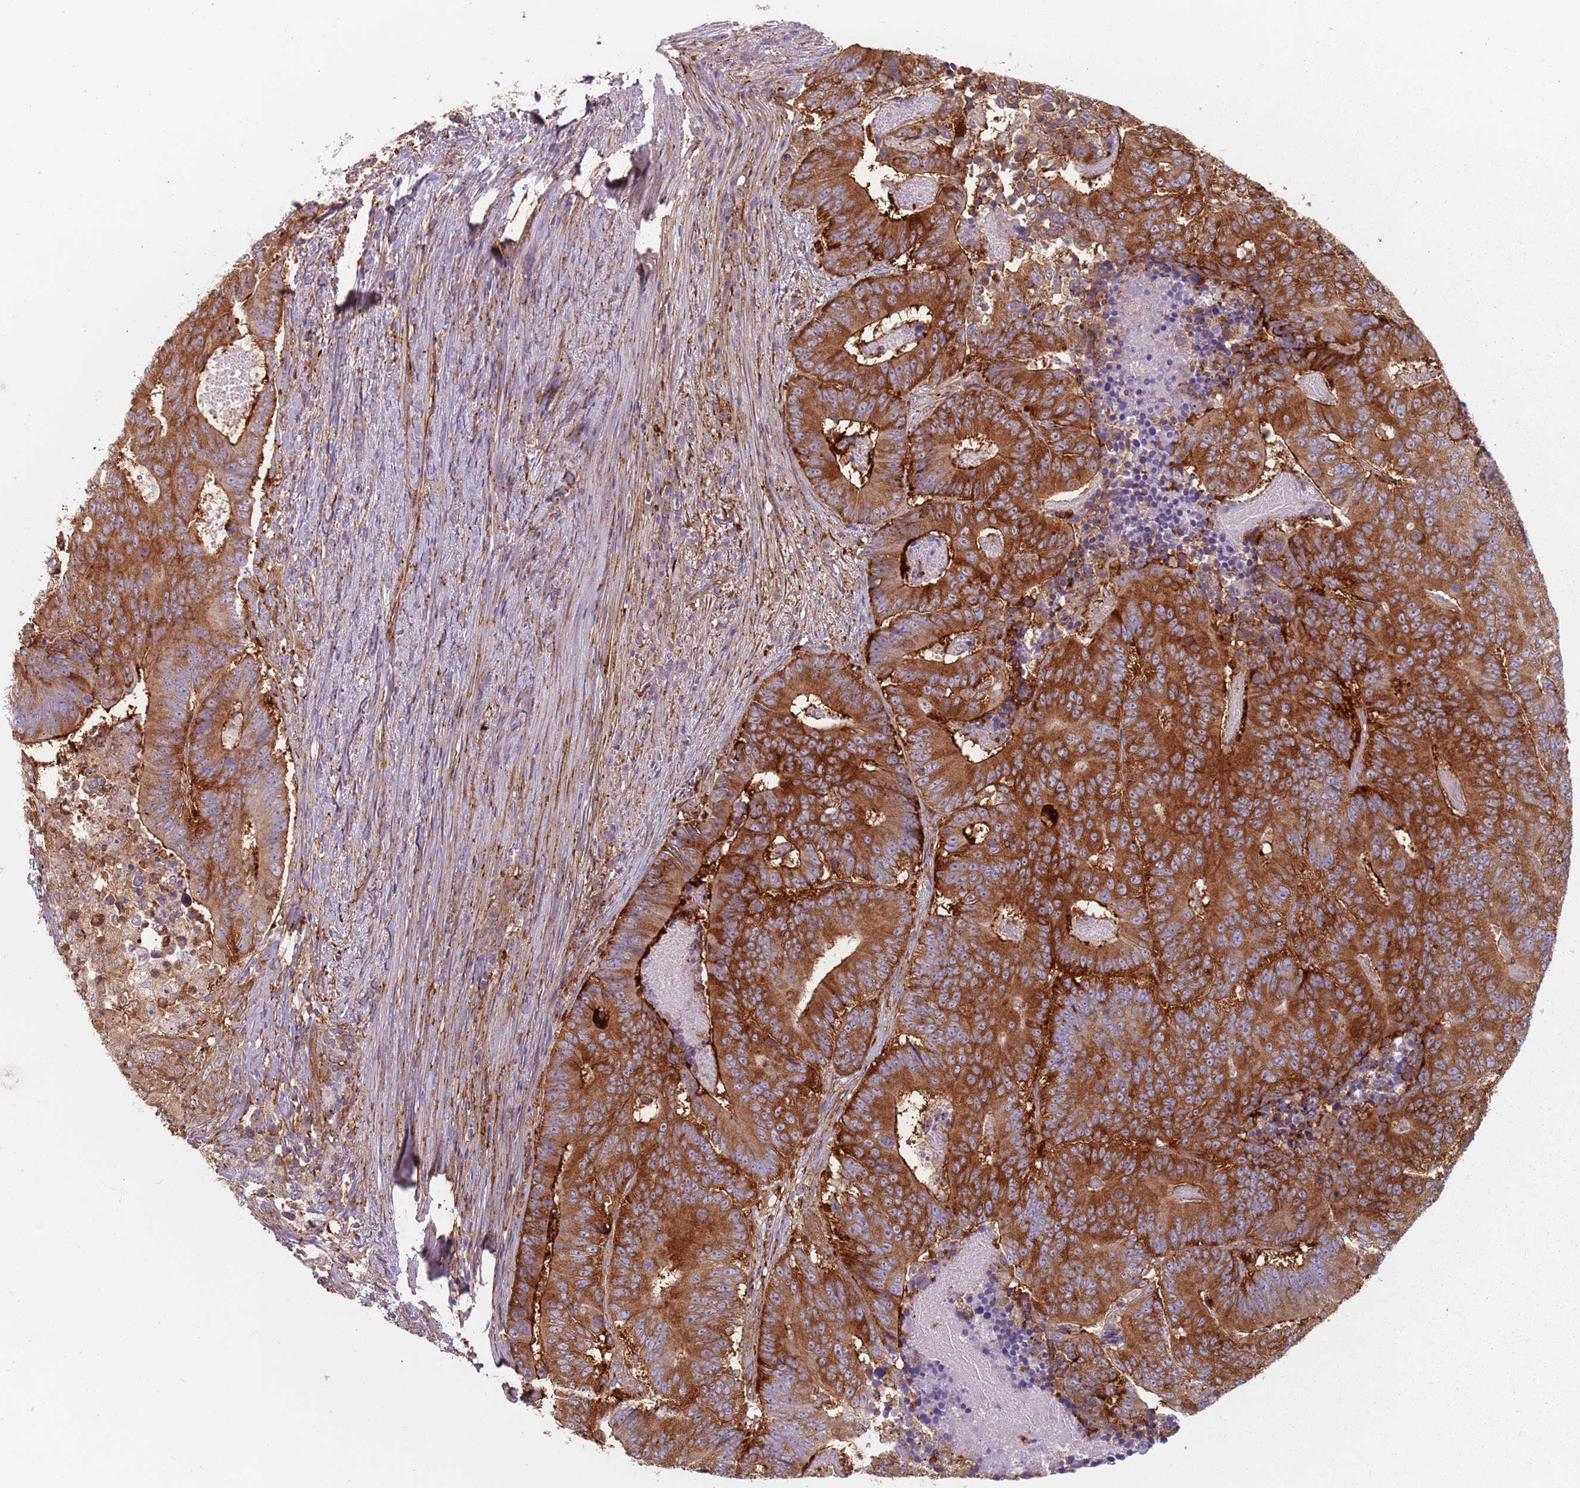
{"staining": {"intensity": "strong", "quantity": ">75%", "location": "cytoplasmic/membranous"}, "tissue": "colorectal cancer", "cell_type": "Tumor cells", "image_type": "cancer", "snomed": [{"axis": "morphology", "description": "Adenocarcinoma, NOS"}, {"axis": "topography", "description": "Colon"}], "caption": "Colorectal adenocarcinoma stained with a brown dye exhibits strong cytoplasmic/membranous positive expression in about >75% of tumor cells.", "gene": "TPD52L2", "patient": {"sex": "male", "age": 83}}